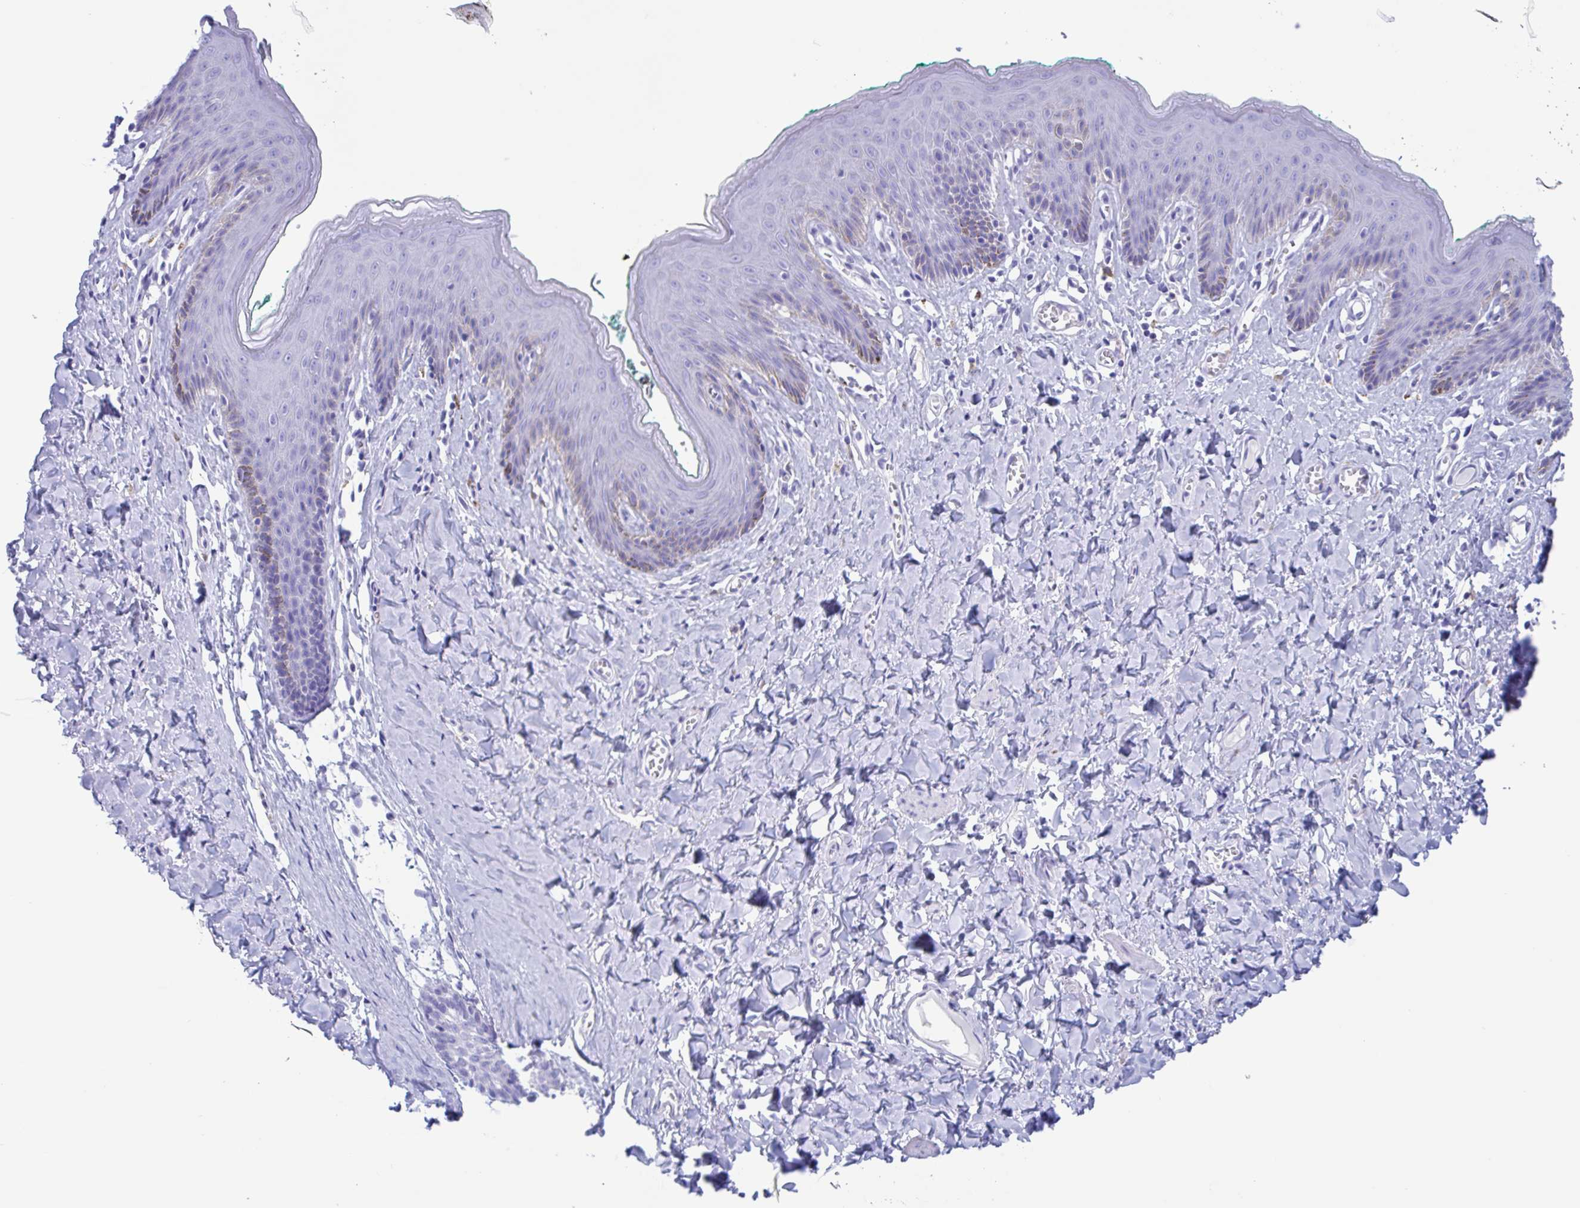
{"staining": {"intensity": "negative", "quantity": "none", "location": "none"}, "tissue": "skin", "cell_type": "Epidermal cells", "image_type": "normal", "snomed": [{"axis": "morphology", "description": "Normal tissue, NOS"}, {"axis": "topography", "description": "Vulva"}, {"axis": "topography", "description": "Peripheral nerve tissue"}], "caption": "A photomicrograph of skin stained for a protein shows no brown staining in epidermal cells. (Stains: DAB (3,3'-diaminobenzidine) immunohistochemistry (IHC) with hematoxylin counter stain, Microscopy: brightfield microscopy at high magnification).", "gene": "ZNF850", "patient": {"sex": "female", "age": 66}}